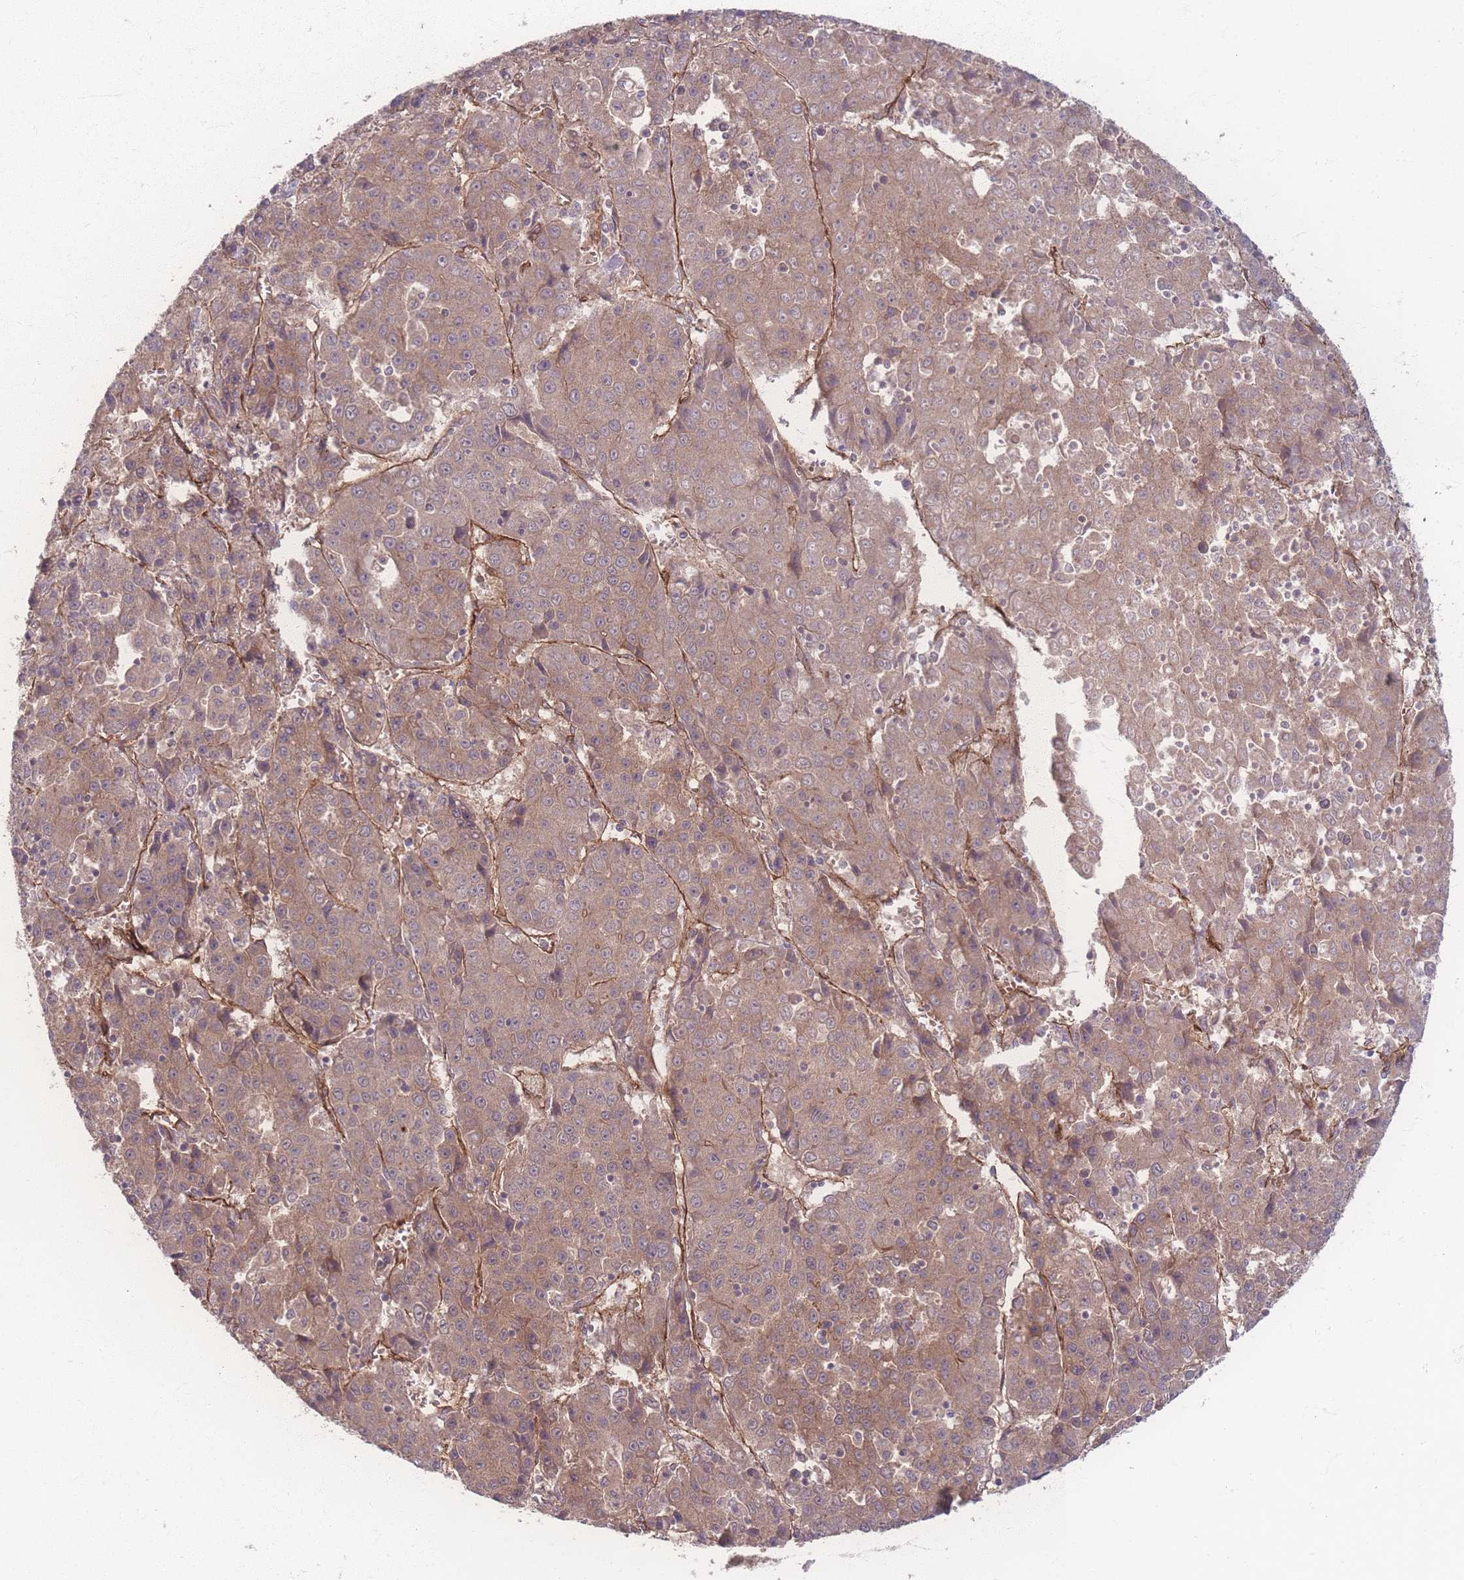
{"staining": {"intensity": "moderate", "quantity": ">75%", "location": "cytoplasmic/membranous"}, "tissue": "liver cancer", "cell_type": "Tumor cells", "image_type": "cancer", "snomed": [{"axis": "morphology", "description": "Carcinoma, Hepatocellular, NOS"}, {"axis": "topography", "description": "Liver"}], "caption": "This is an image of IHC staining of hepatocellular carcinoma (liver), which shows moderate staining in the cytoplasmic/membranous of tumor cells.", "gene": "INSR", "patient": {"sex": "female", "age": 53}}